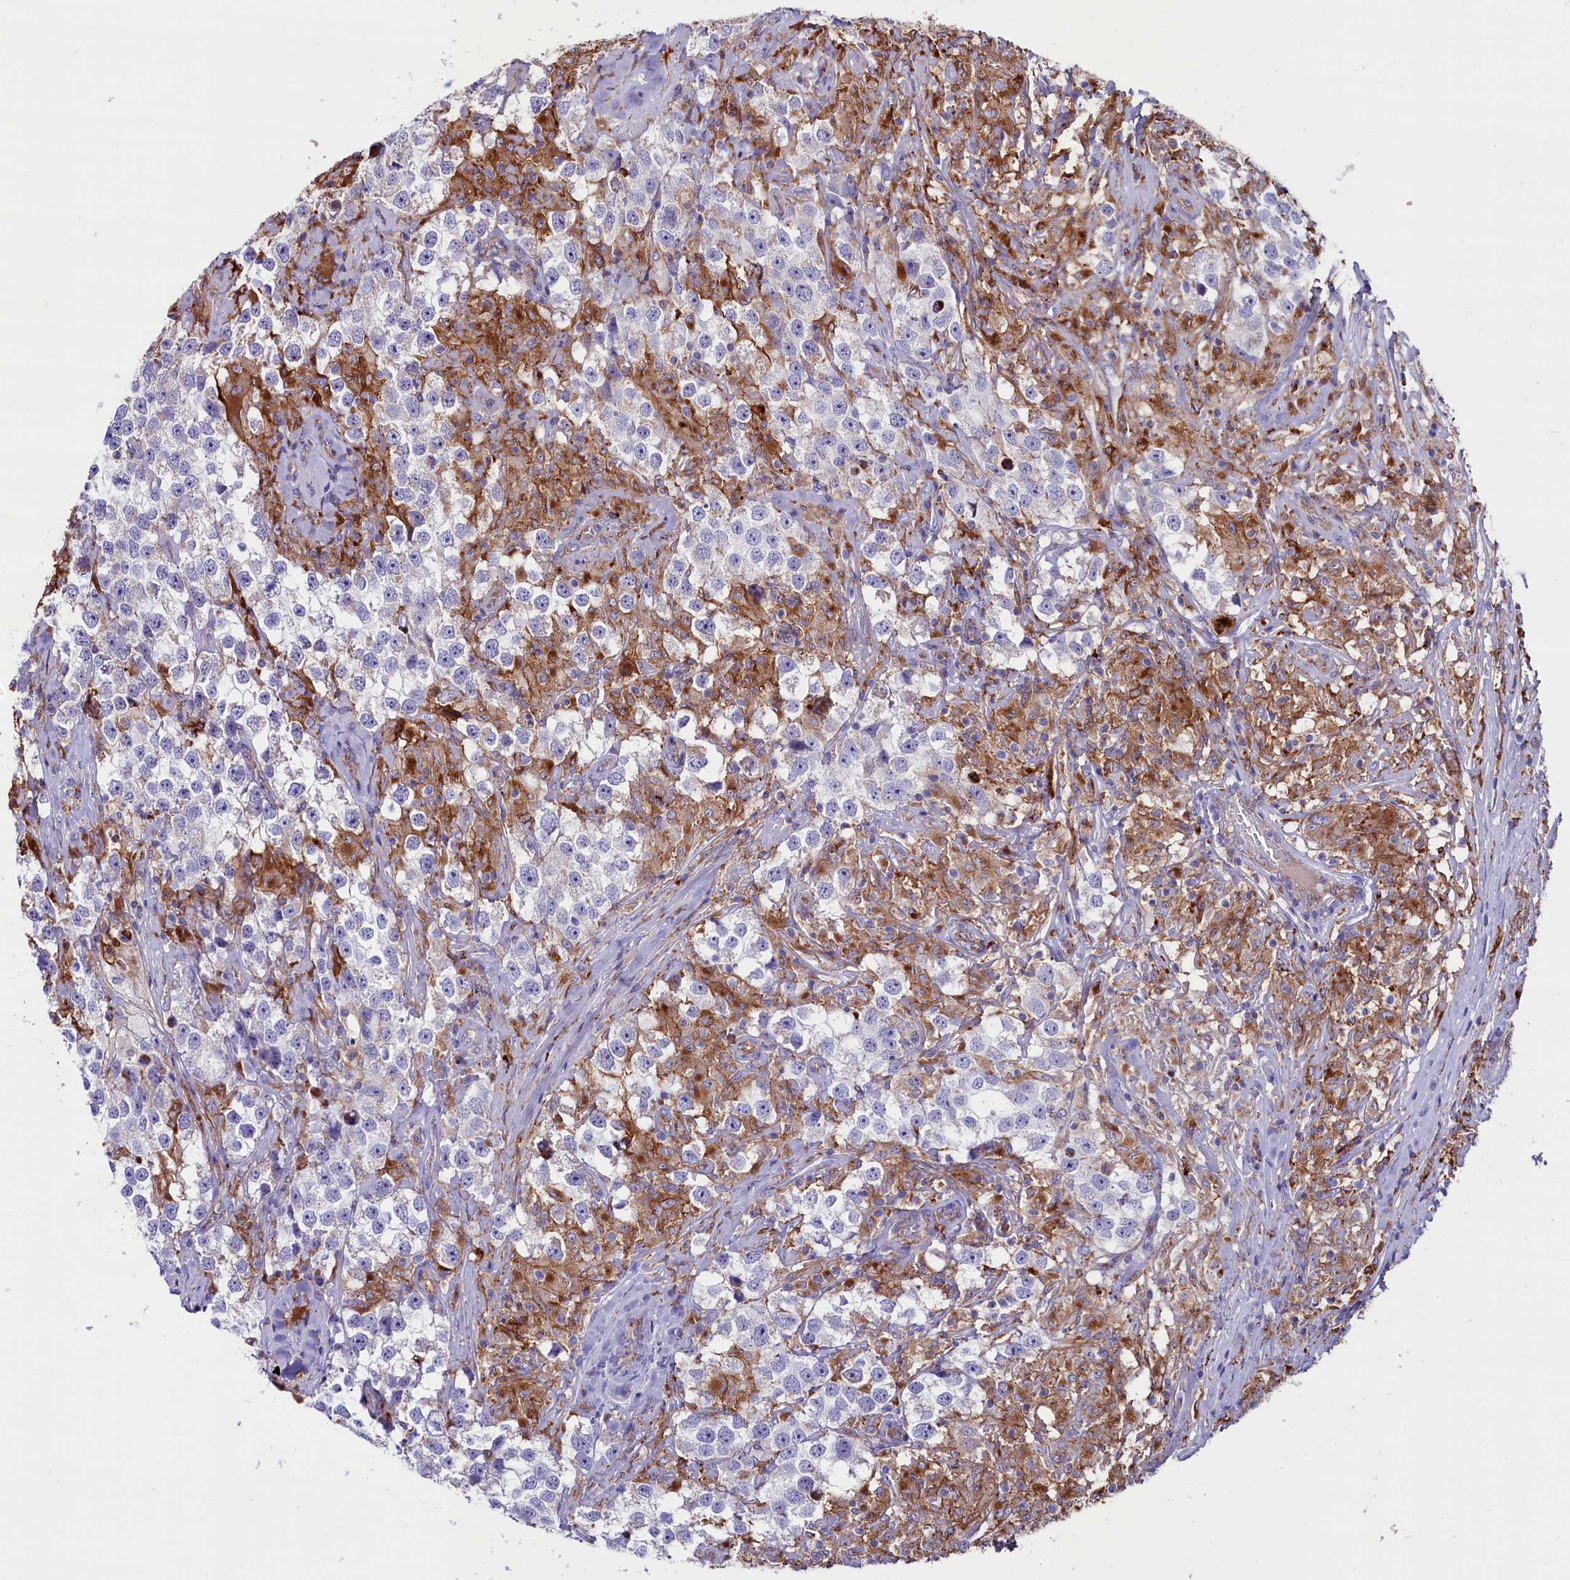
{"staining": {"intensity": "negative", "quantity": "none", "location": "none"}, "tissue": "testis cancer", "cell_type": "Tumor cells", "image_type": "cancer", "snomed": [{"axis": "morphology", "description": "Seminoma, NOS"}, {"axis": "topography", "description": "Testis"}], "caption": "Immunohistochemistry micrograph of human testis seminoma stained for a protein (brown), which displays no positivity in tumor cells.", "gene": "IL20RA", "patient": {"sex": "male", "age": 46}}